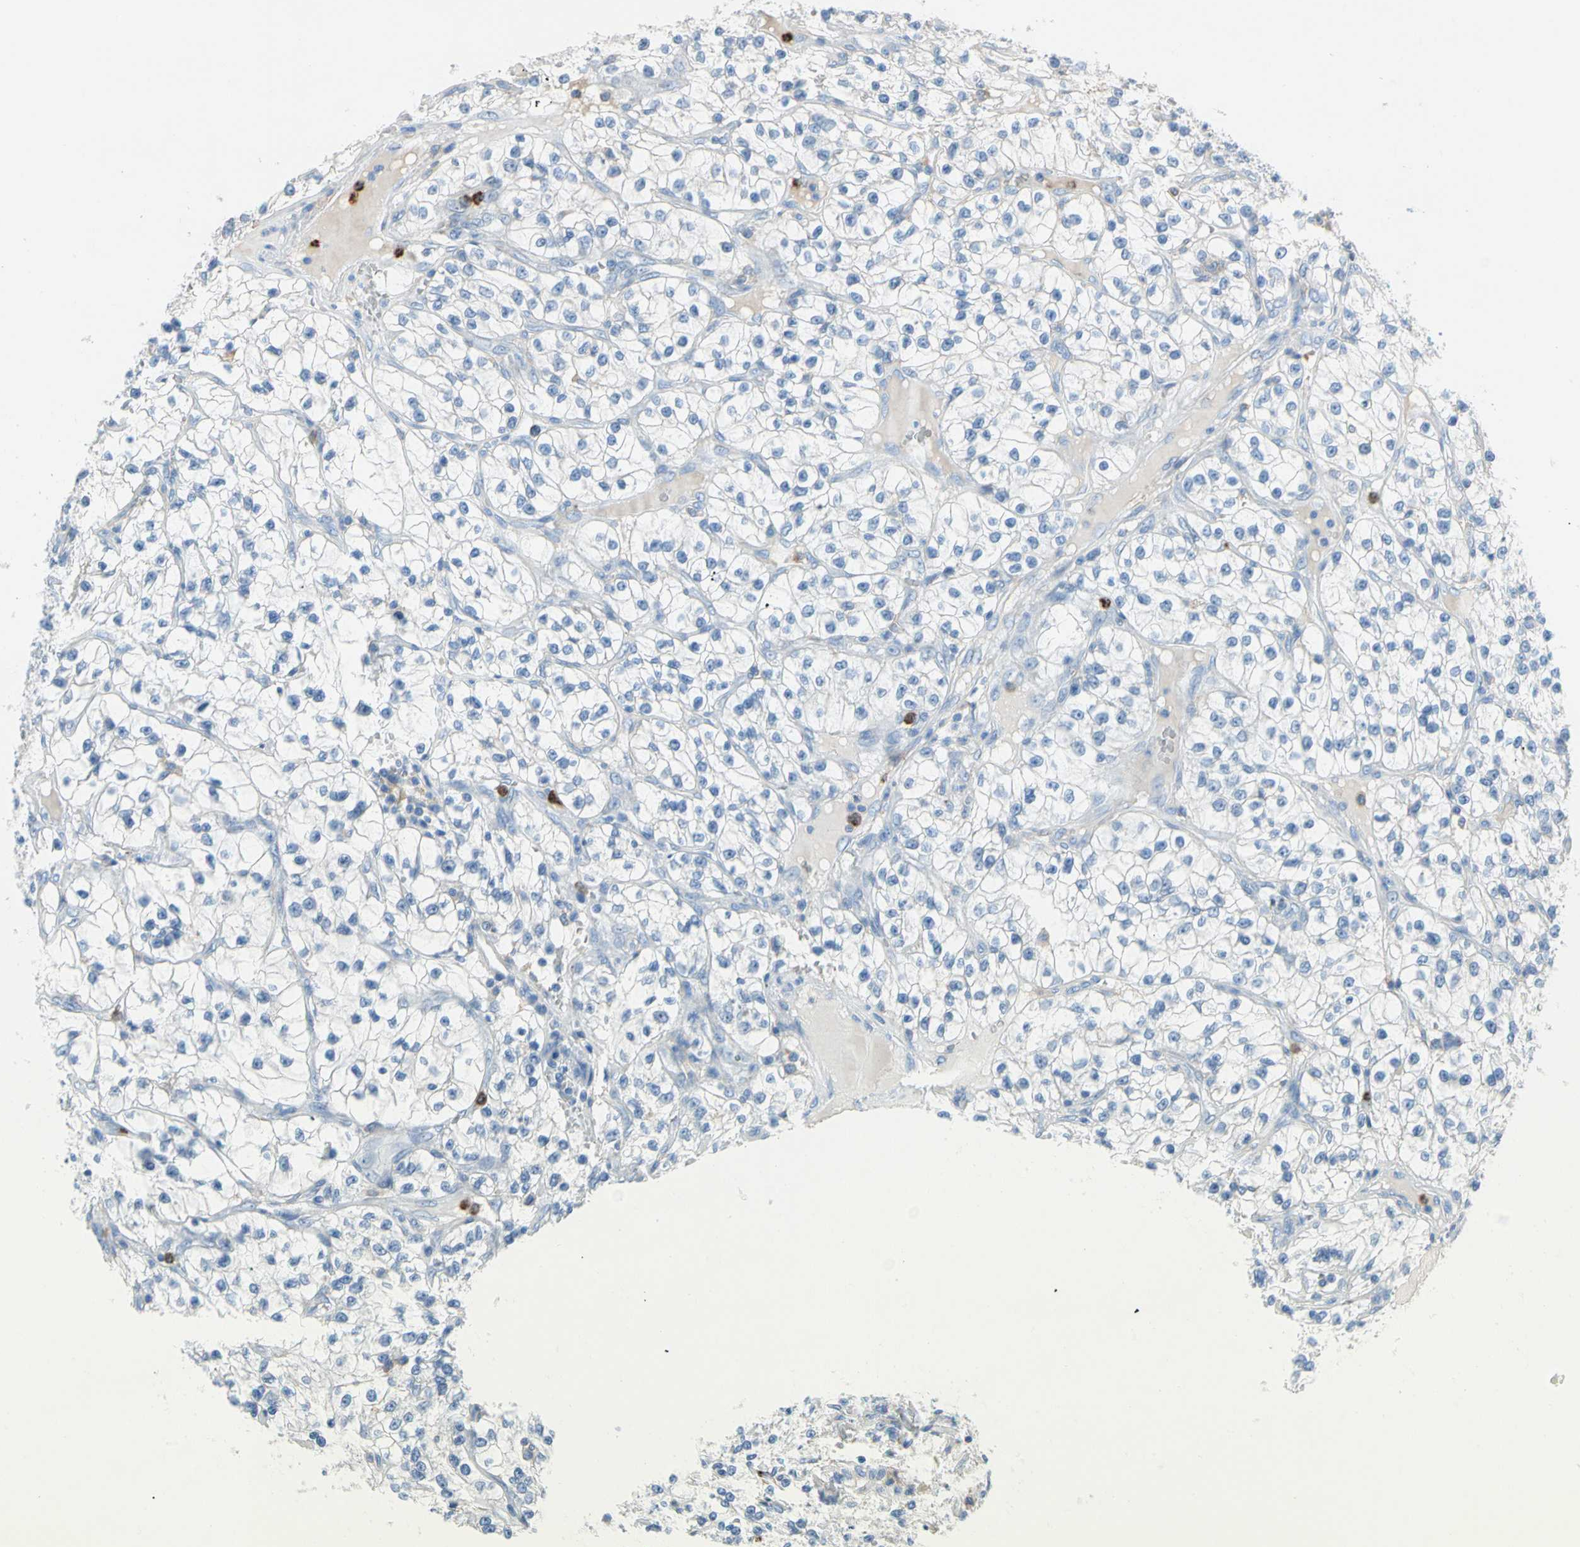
{"staining": {"intensity": "negative", "quantity": "none", "location": "none"}, "tissue": "renal cancer", "cell_type": "Tumor cells", "image_type": "cancer", "snomed": [{"axis": "morphology", "description": "Adenocarcinoma, NOS"}, {"axis": "topography", "description": "Kidney"}], "caption": "Tumor cells show no significant positivity in renal adenocarcinoma. The staining was performed using DAB (3,3'-diaminobenzidine) to visualize the protein expression in brown, while the nuclei were stained in blue with hematoxylin (Magnification: 20x).", "gene": "CLEC4A", "patient": {"sex": "female", "age": 57}}